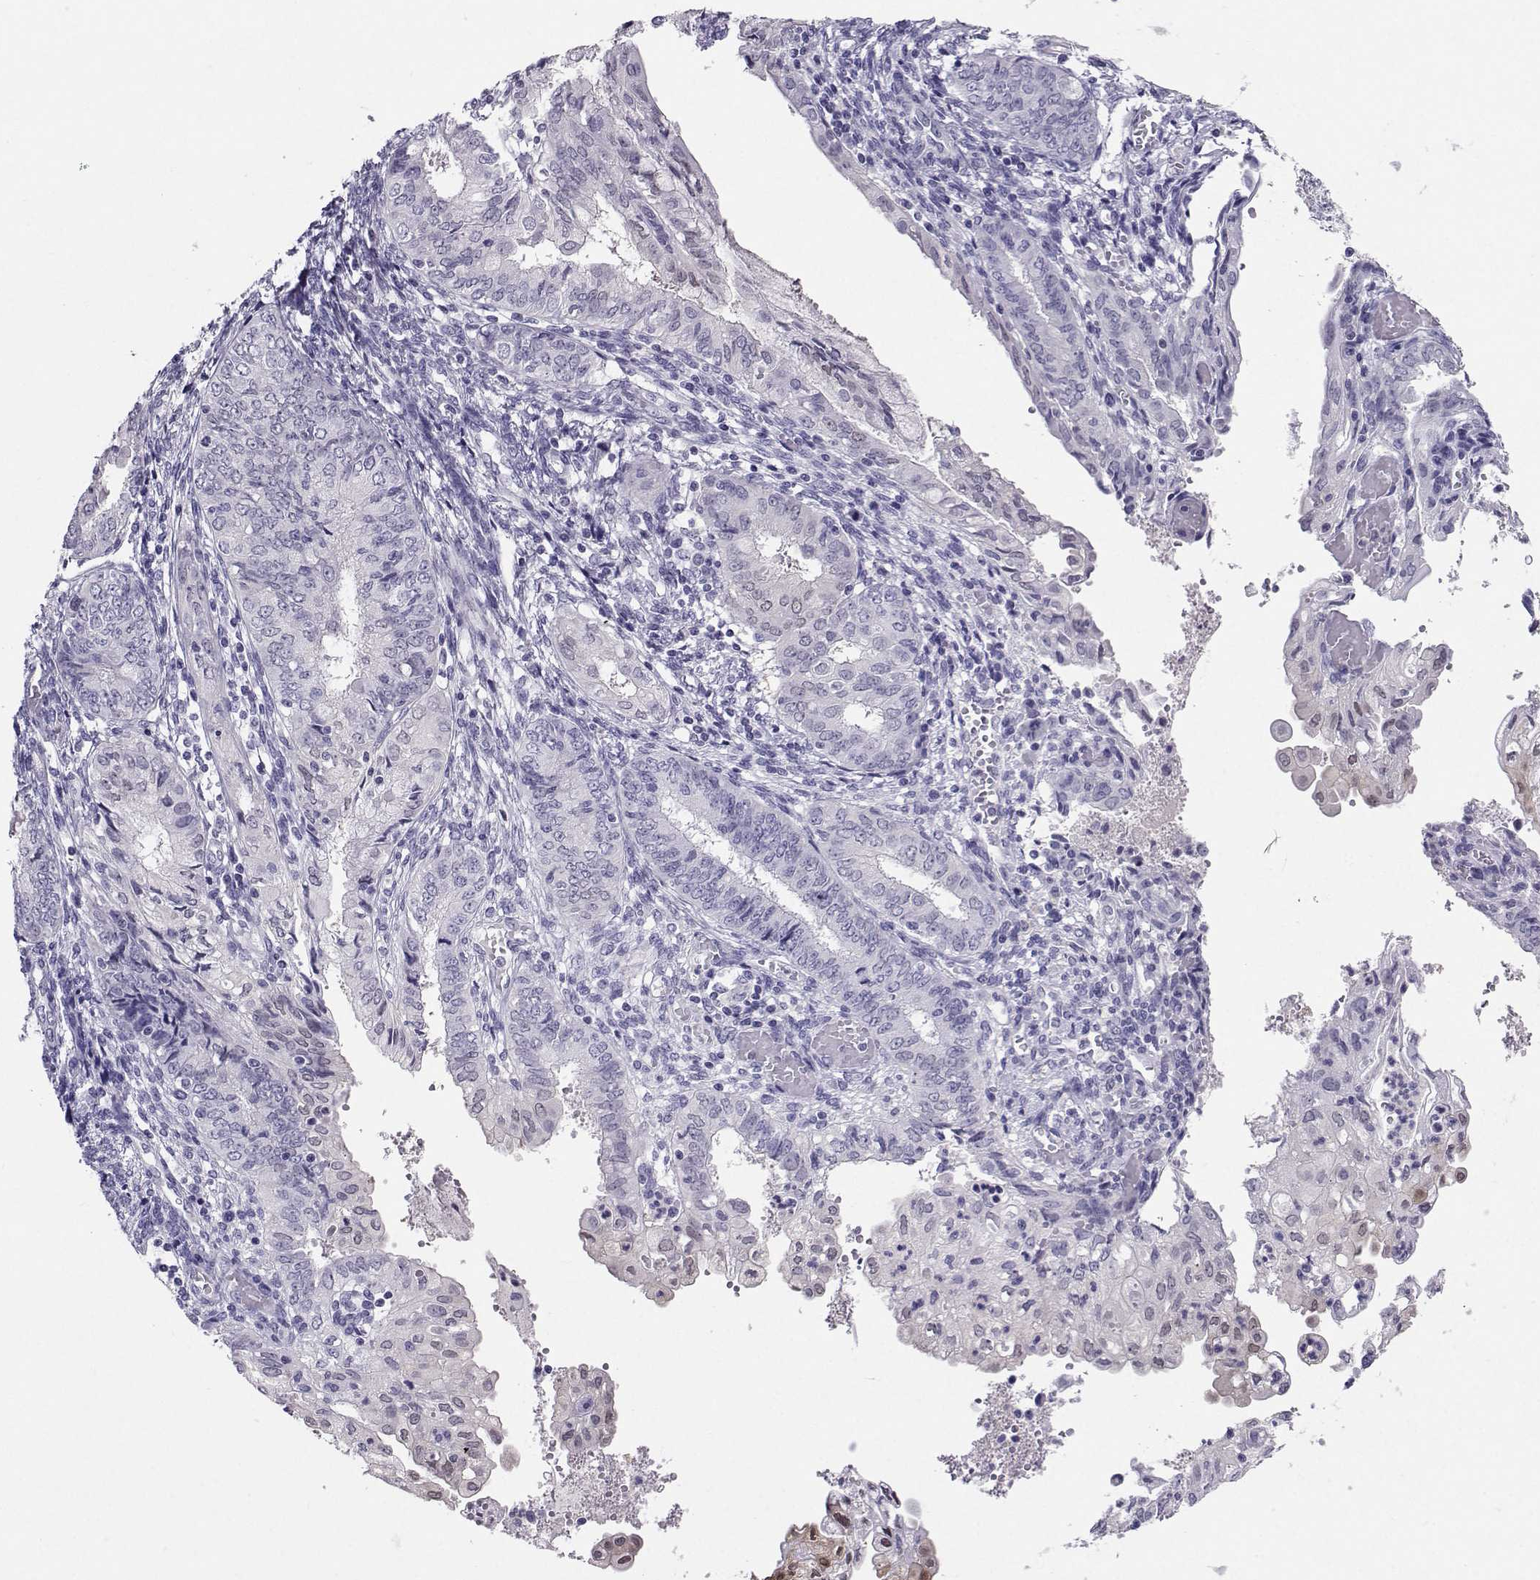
{"staining": {"intensity": "moderate", "quantity": "<25%", "location": "nuclear"}, "tissue": "endometrial cancer", "cell_type": "Tumor cells", "image_type": "cancer", "snomed": [{"axis": "morphology", "description": "Adenocarcinoma, NOS"}, {"axis": "topography", "description": "Endometrium"}], "caption": "Moderate nuclear expression for a protein is identified in approximately <25% of tumor cells of adenocarcinoma (endometrial) using immunohistochemistry.", "gene": "PGK1", "patient": {"sex": "female", "age": 68}}